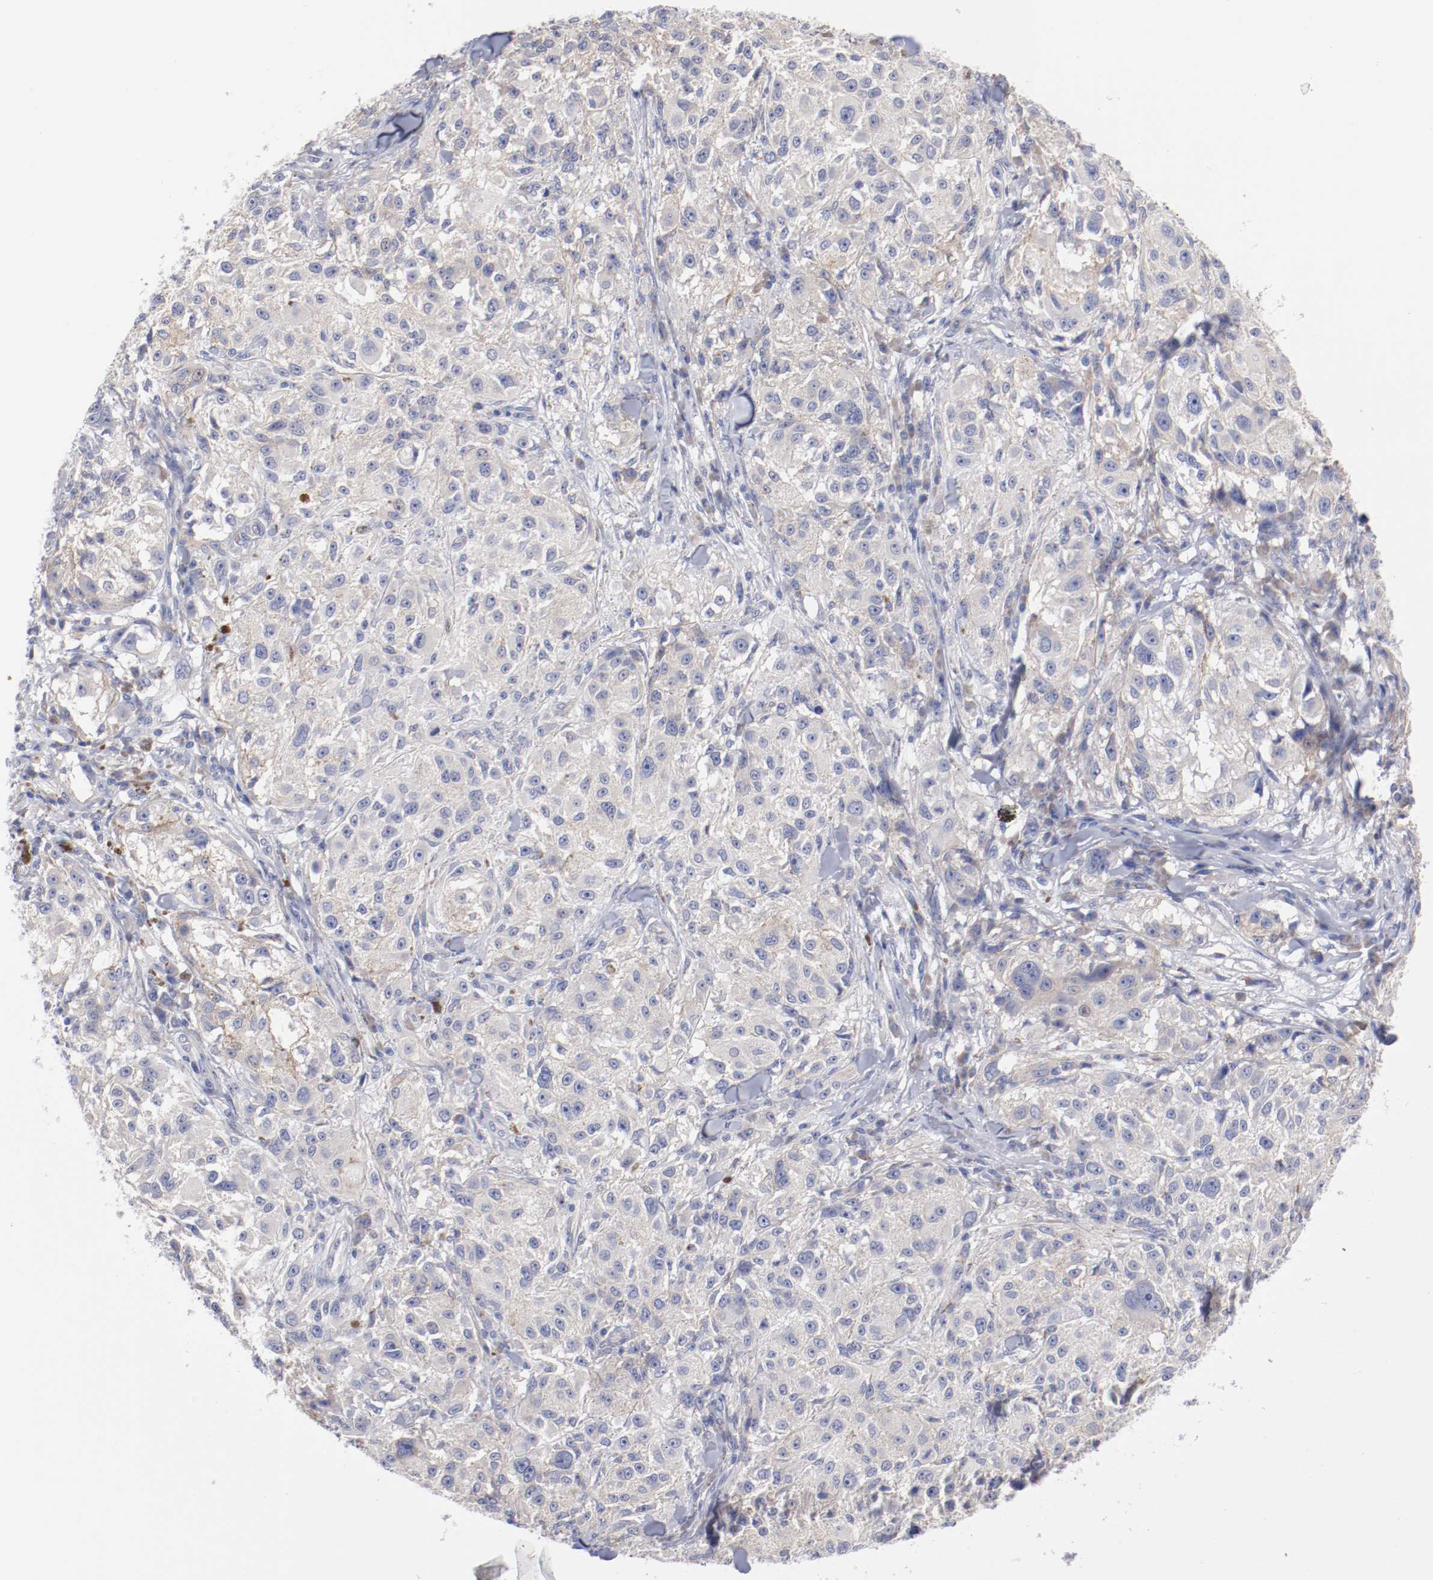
{"staining": {"intensity": "weak", "quantity": "<25%", "location": "cytoplasmic/membranous"}, "tissue": "melanoma", "cell_type": "Tumor cells", "image_type": "cancer", "snomed": [{"axis": "morphology", "description": "Necrosis, NOS"}, {"axis": "morphology", "description": "Malignant melanoma, NOS"}, {"axis": "topography", "description": "Skin"}], "caption": "DAB immunohistochemical staining of human malignant melanoma demonstrates no significant expression in tumor cells.", "gene": "CPE", "patient": {"sex": "female", "age": 87}}